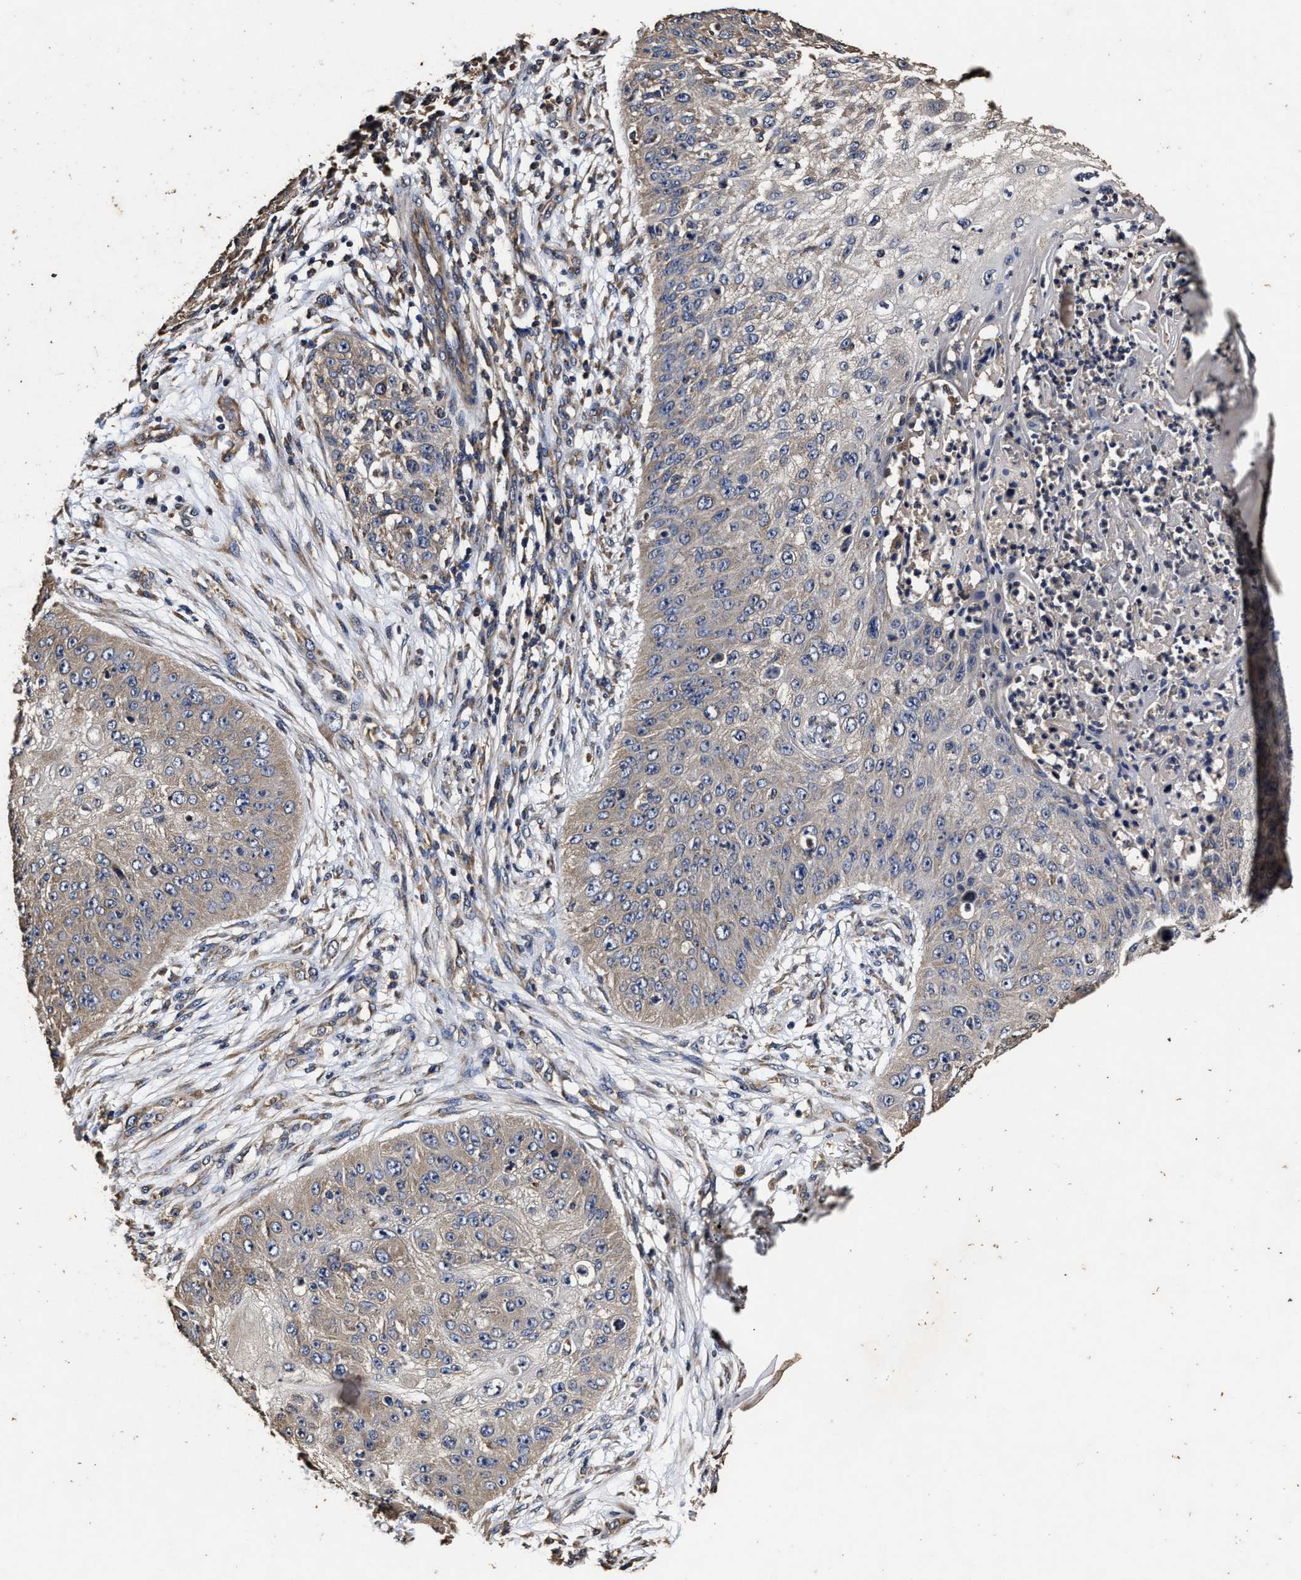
{"staining": {"intensity": "weak", "quantity": "<25%", "location": "cytoplasmic/membranous"}, "tissue": "skin cancer", "cell_type": "Tumor cells", "image_type": "cancer", "snomed": [{"axis": "morphology", "description": "Squamous cell carcinoma, NOS"}, {"axis": "topography", "description": "Skin"}], "caption": "A micrograph of human skin cancer is negative for staining in tumor cells. (DAB (3,3'-diaminobenzidine) IHC, high magnification).", "gene": "PPM1K", "patient": {"sex": "female", "age": 80}}